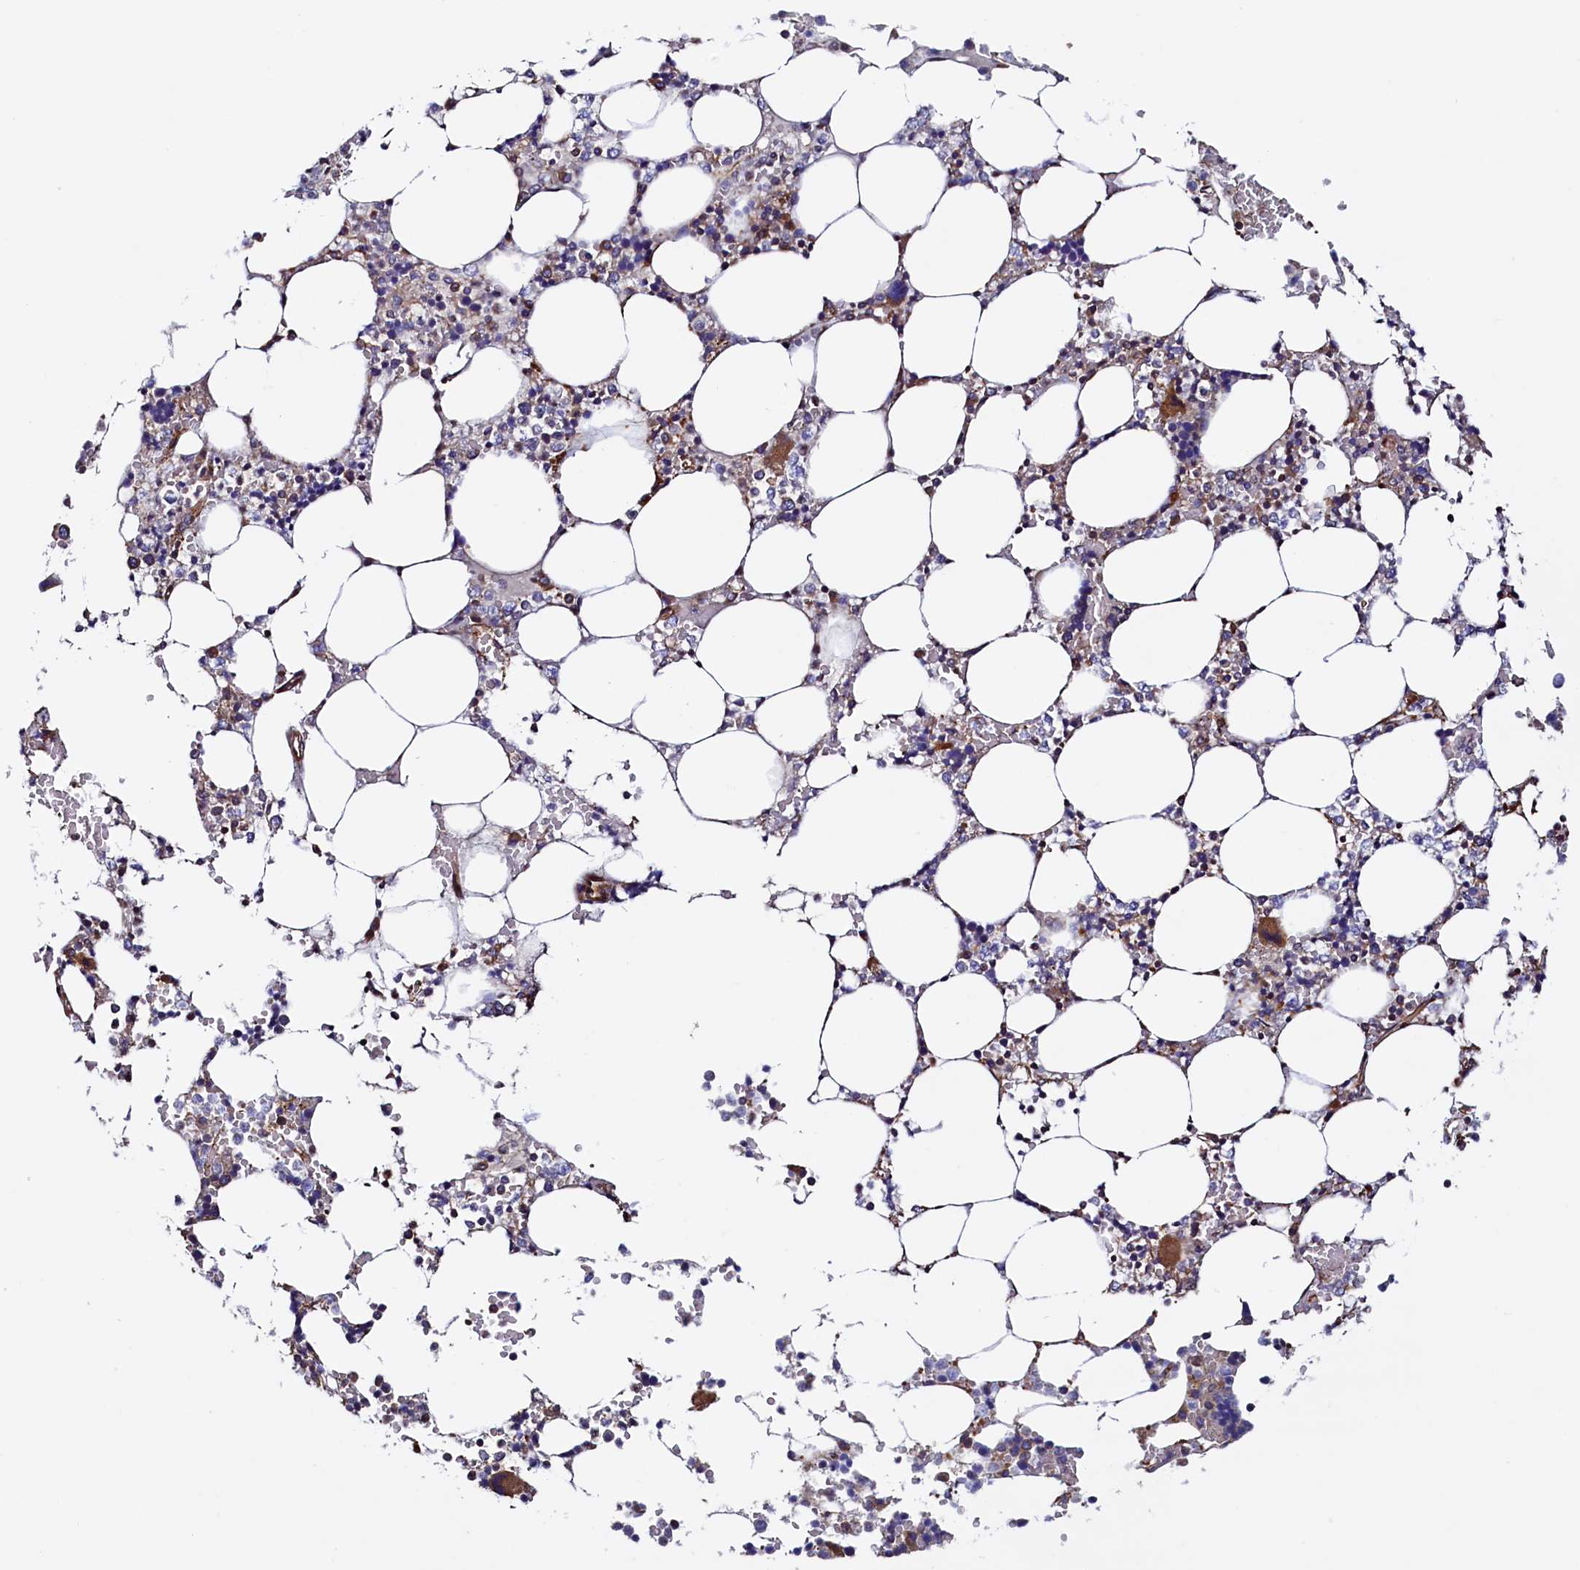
{"staining": {"intensity": "moderate", "quantity": "<25%", "location": "cytoplasmic/membranous"}, "tissue": "bone marrow", "cell_type": "Hematopoietic cells", "image_type": "normal", "snomed": [{"axis": "morphology", "description": "Normal tissue, NOS"}, {"axis": "topography", "description": "Bone marrow"}], "caption": "This photomicrograph exhibits immunohistochemistry staining of normal bone marrow, with low moderate cytoplasmic/membranous positivity in approximately <25% of hematopoietic cells.", "gene": "ATXN2L", "patient": {"sex": "male", "age": 64}}